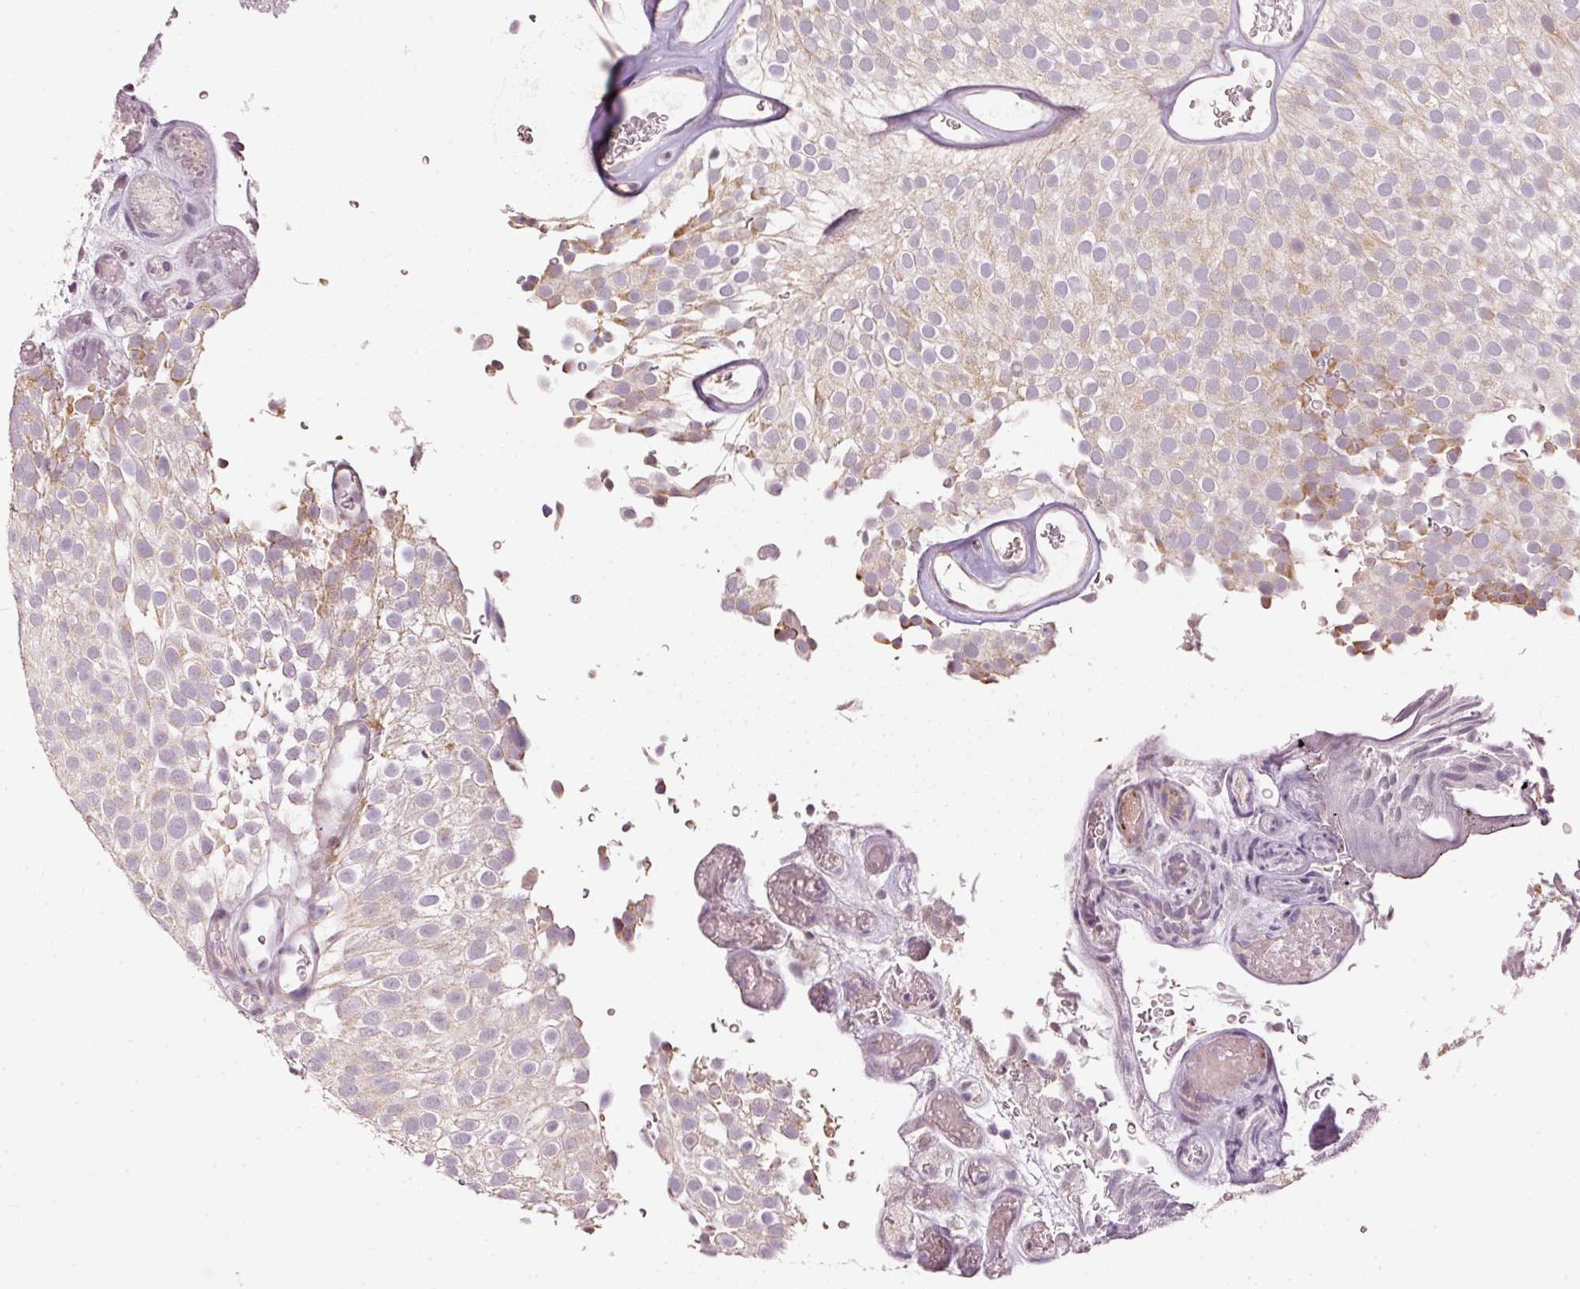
{"staining": {"intensity": "moderate", "quantity": "<25%", "location": "cytoplasmic/membranous"}, "tissue": "urothelial cancer", "cell_type": "Tumor cells", "image_type": "cancer", "snomed": [{"axis": "morphology", "description": "Urothelial carcinoma, Low grade"}, {"axis": "topography", "description": "Urinary bladder"}], "caption": "Tumor cells reveal moderate cytoplasmic/membranous expression in approximately <25% of cells in low-grade urothelial carcinoma.", "gene": "TOB2", "patient": {"sex": "male", "age": 78}}